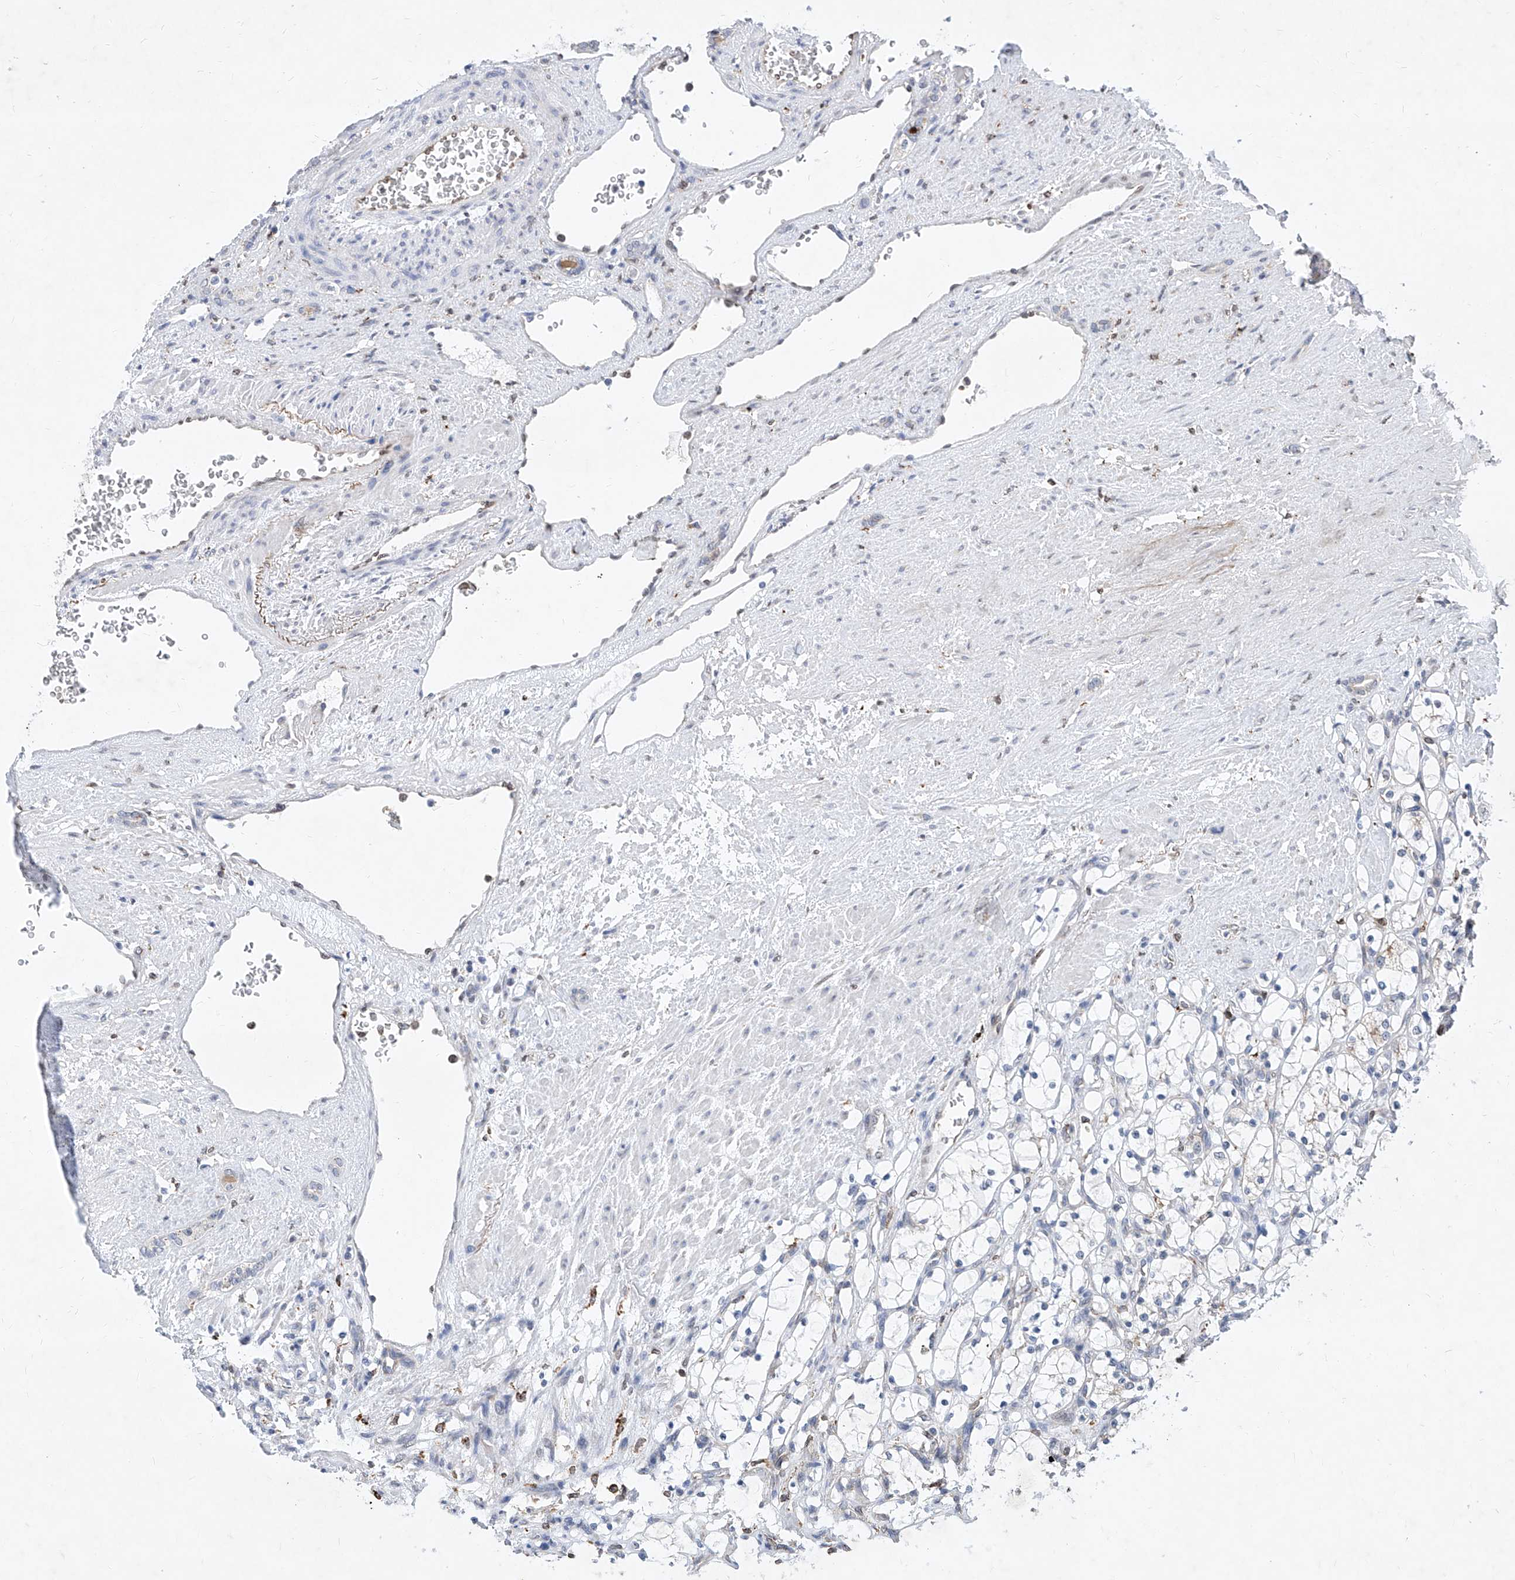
{"staining": {"intensity": "negative", "quantity": "none", "location": "none"}, "tissue": "renal cancer", "cell_type": "Tumor cells", "image_type": "cancer", "snomed": [{"axis": "morphology", "description": "Adenocarcinoma, NOS"}, {"axis": "topography", "description": "Kidney"}], "caption": "An image of human renal cancer is negative for staining in tumor cells.", "gene": "MX2", "patient": {"sex": "female", "age": 69}}